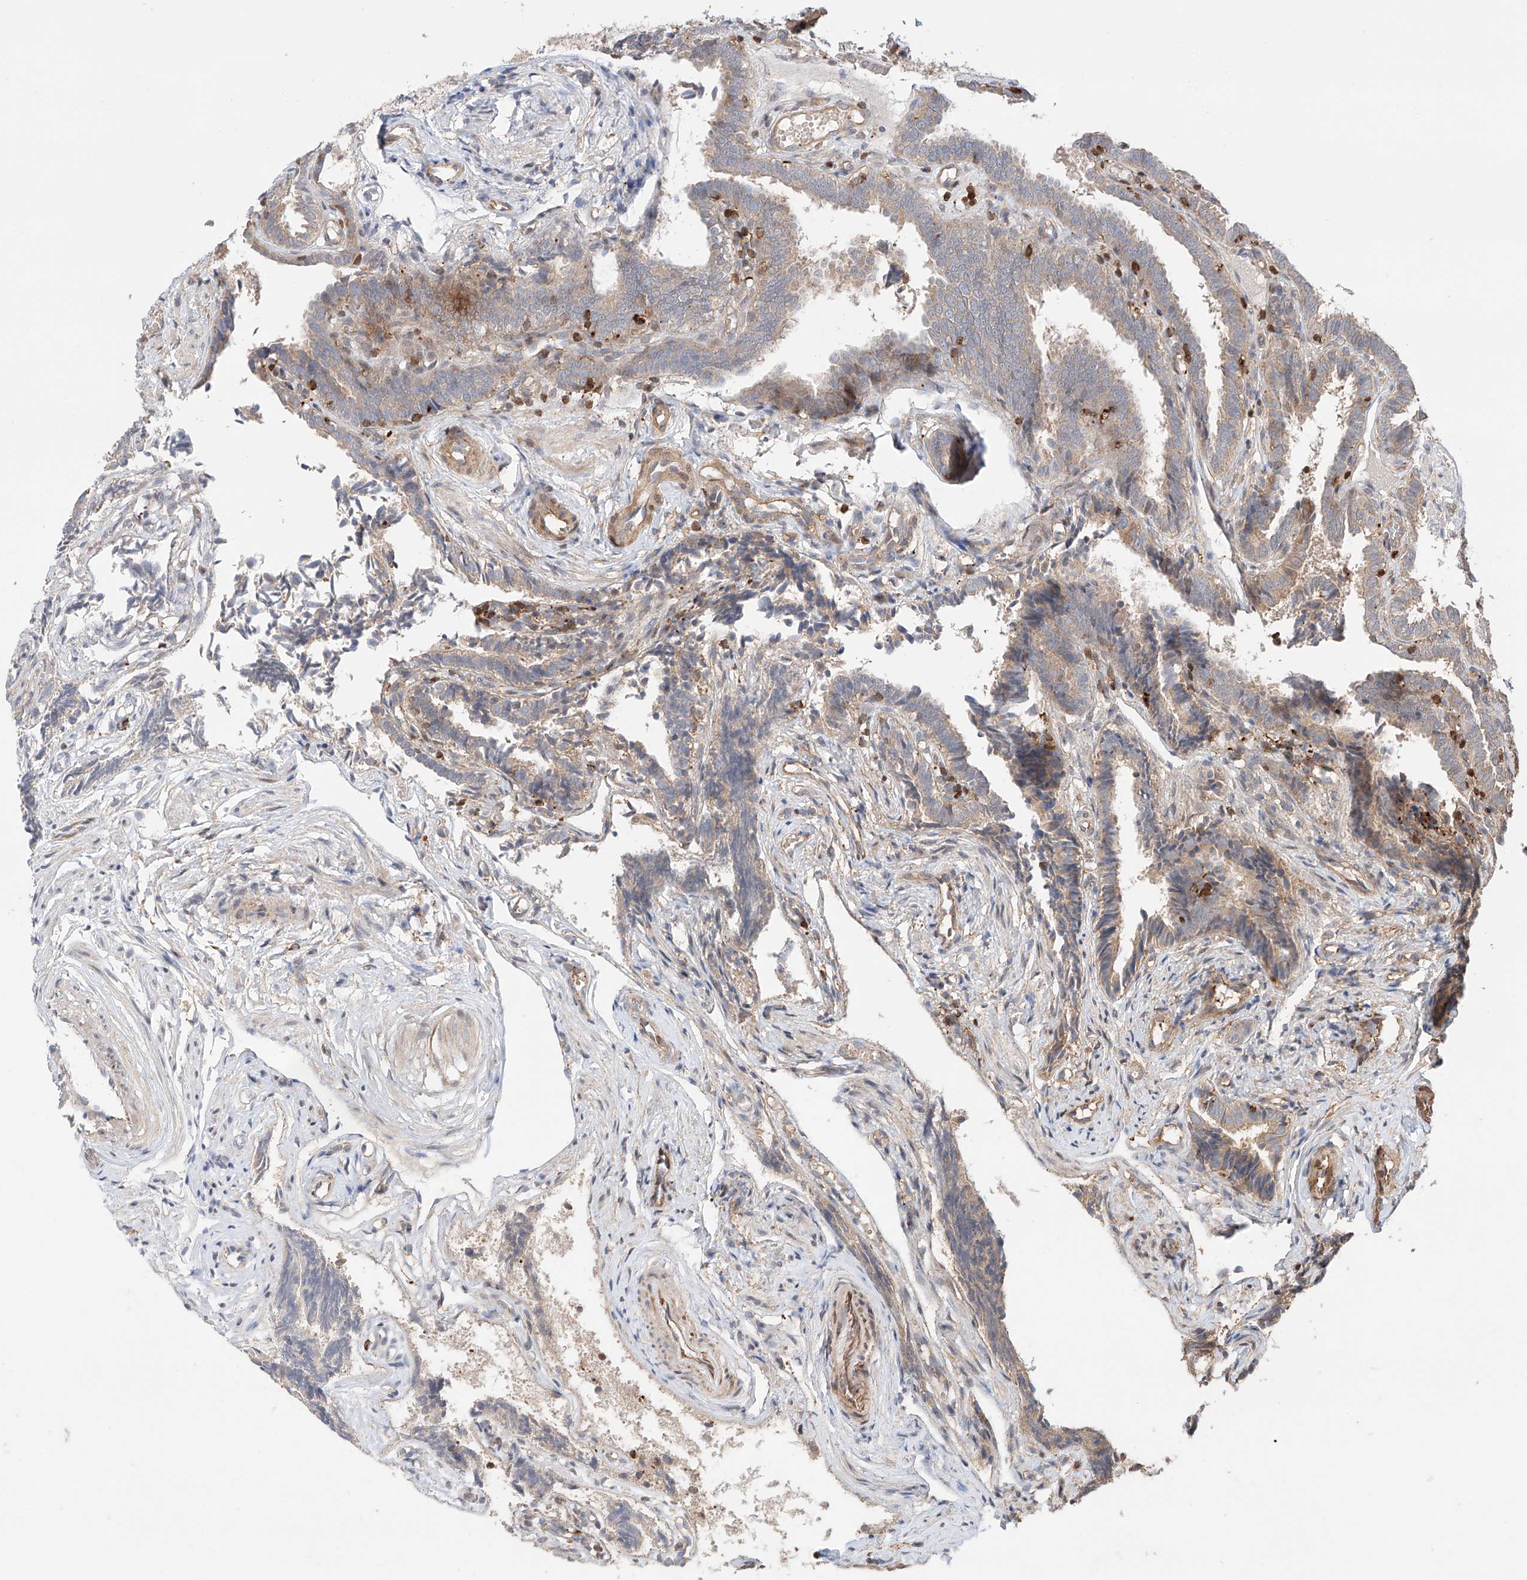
{"staining": {"intensity": "weak", "quantity": "<25%", "location": "cytoplasmic/membranous"}, "tissue": "fallopian tube", "cell_type": "Glandular cells", "image_type": "normal", "snomed": [{"axis": "morphology", "description": "Normal tissue, NOS"}, {"axis": "topography", "description": "Fallopian tube"}], "caption": "Protein analysis of normal fallopian tube reveals no significant positivity in glandular cells. (Stains: DAB immunohistochemistry with hematoxylin counter stain, Microscopy: brightfield microscopy at high magnification).", "gene": "IGSF22", "patient": {"sex": "female", "age": 39}}